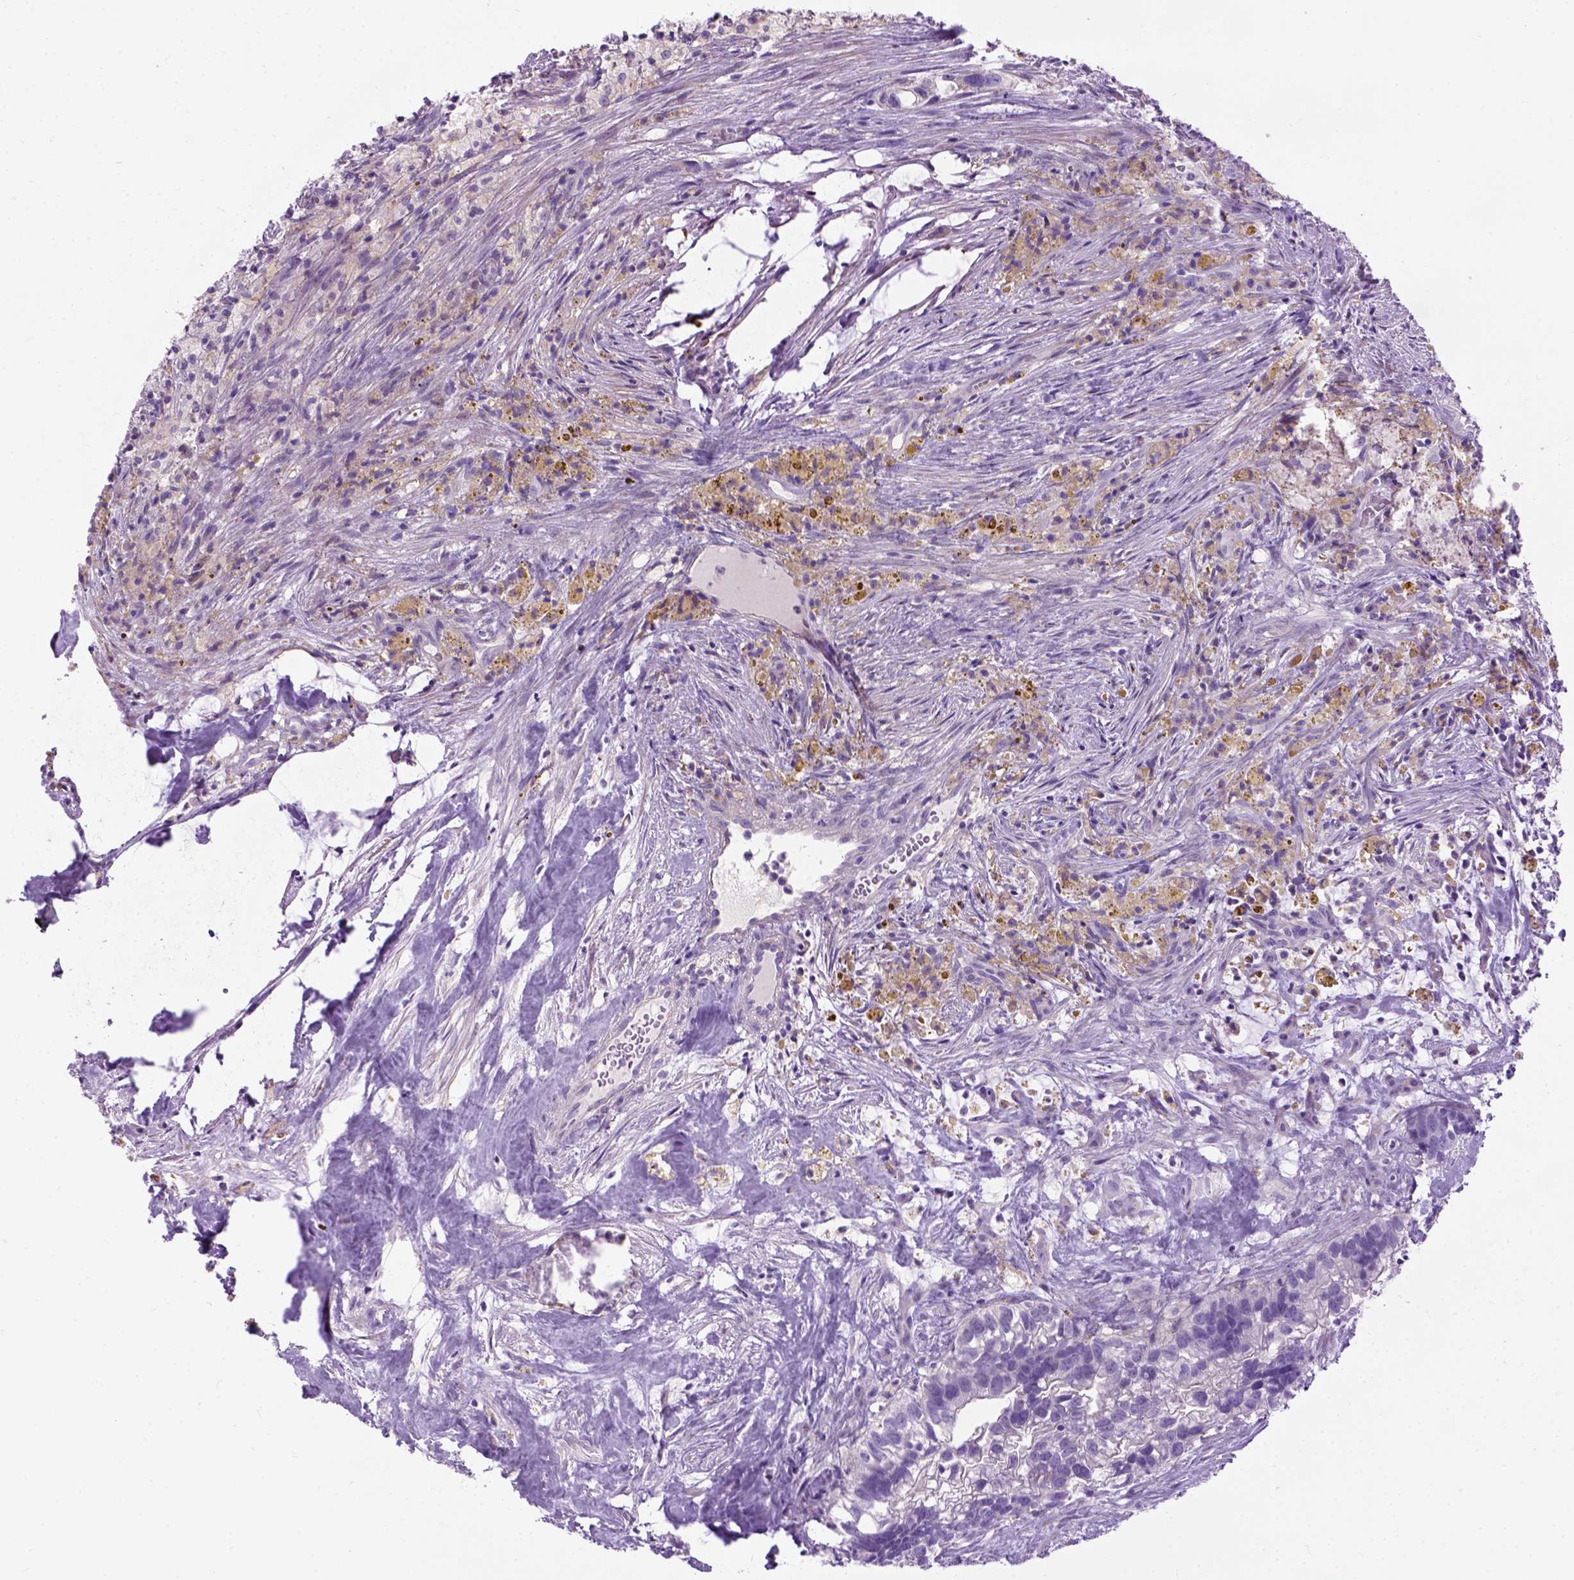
{"staining": {"intensity": "negative", "quantity": "none", "location": "none"}, "tissue": "head and neck cancer", "cell_type": "Tumor cells", "image_type": "cancer", "snomed": [{"axis": "morphology", "description": "Adenocarcinoma, NOS"}, {"axis": "topography", "description": "Head-Neck"}], "caption": "Micrograph shows no significant protein positivity in tumor cells of head and neck adenocarcinoma.", "gene": "GABRB2", "patient": {"sex": "male", "age": 62}}